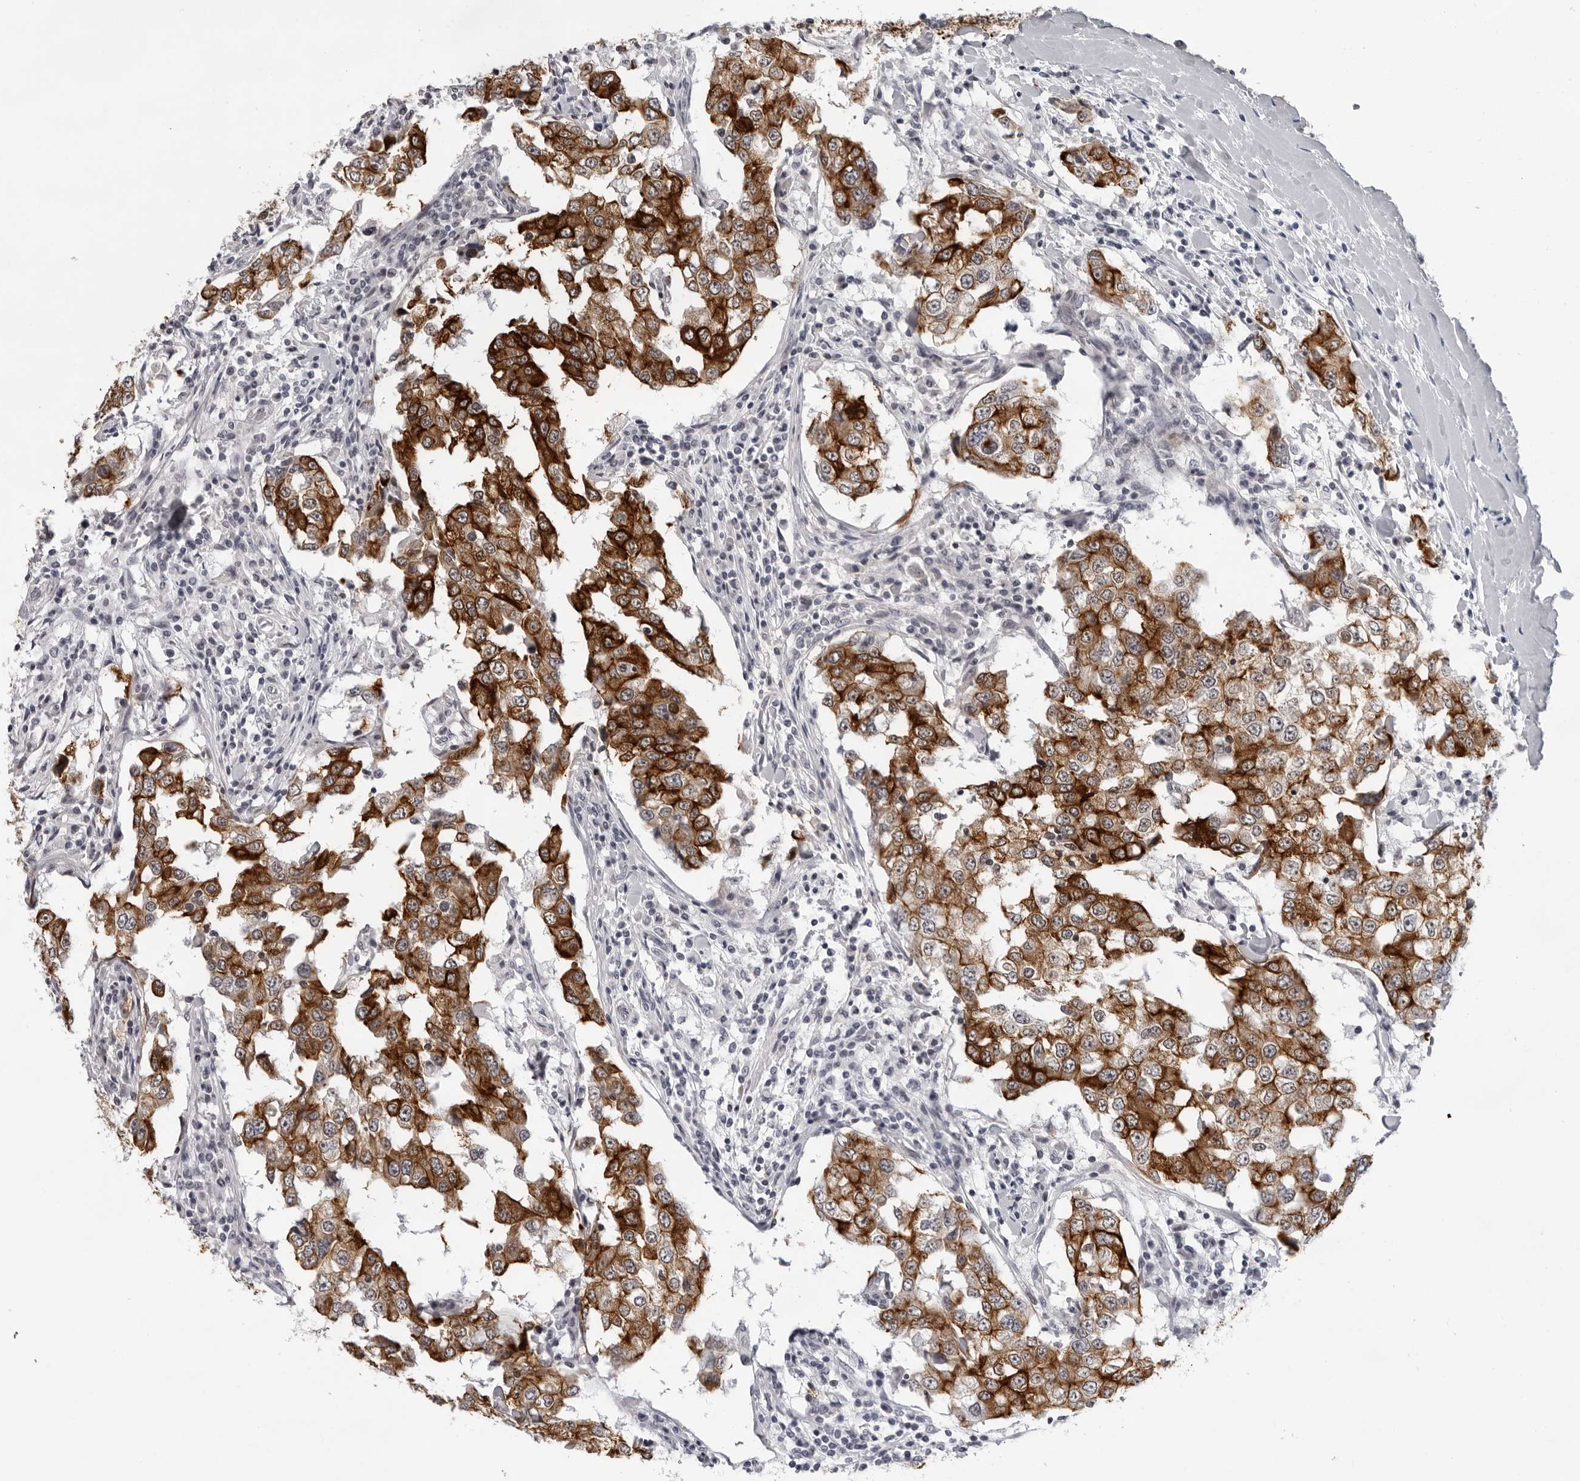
{"staining": {"intensity": "strong", "quantity": ">75%", "location": "cytoplasmic/membranous"}, "tissue": "breast cancer", "cell_type": "Tumor cells", "image_type": "cancer", "snomed": [{"axis": "morphology", "description": "Duct carcinoma"}, {"axis": "topography", "description": "Breast"}], "caption": "The histopathology image displays staining of breast infiltrating ductal carcinoma, revealing strong cytoplasmic/membranous protein expression (brown color) within tumor cells.", "gene": "CCDC28B", "patient": {"sex": "female", "age": 27}}